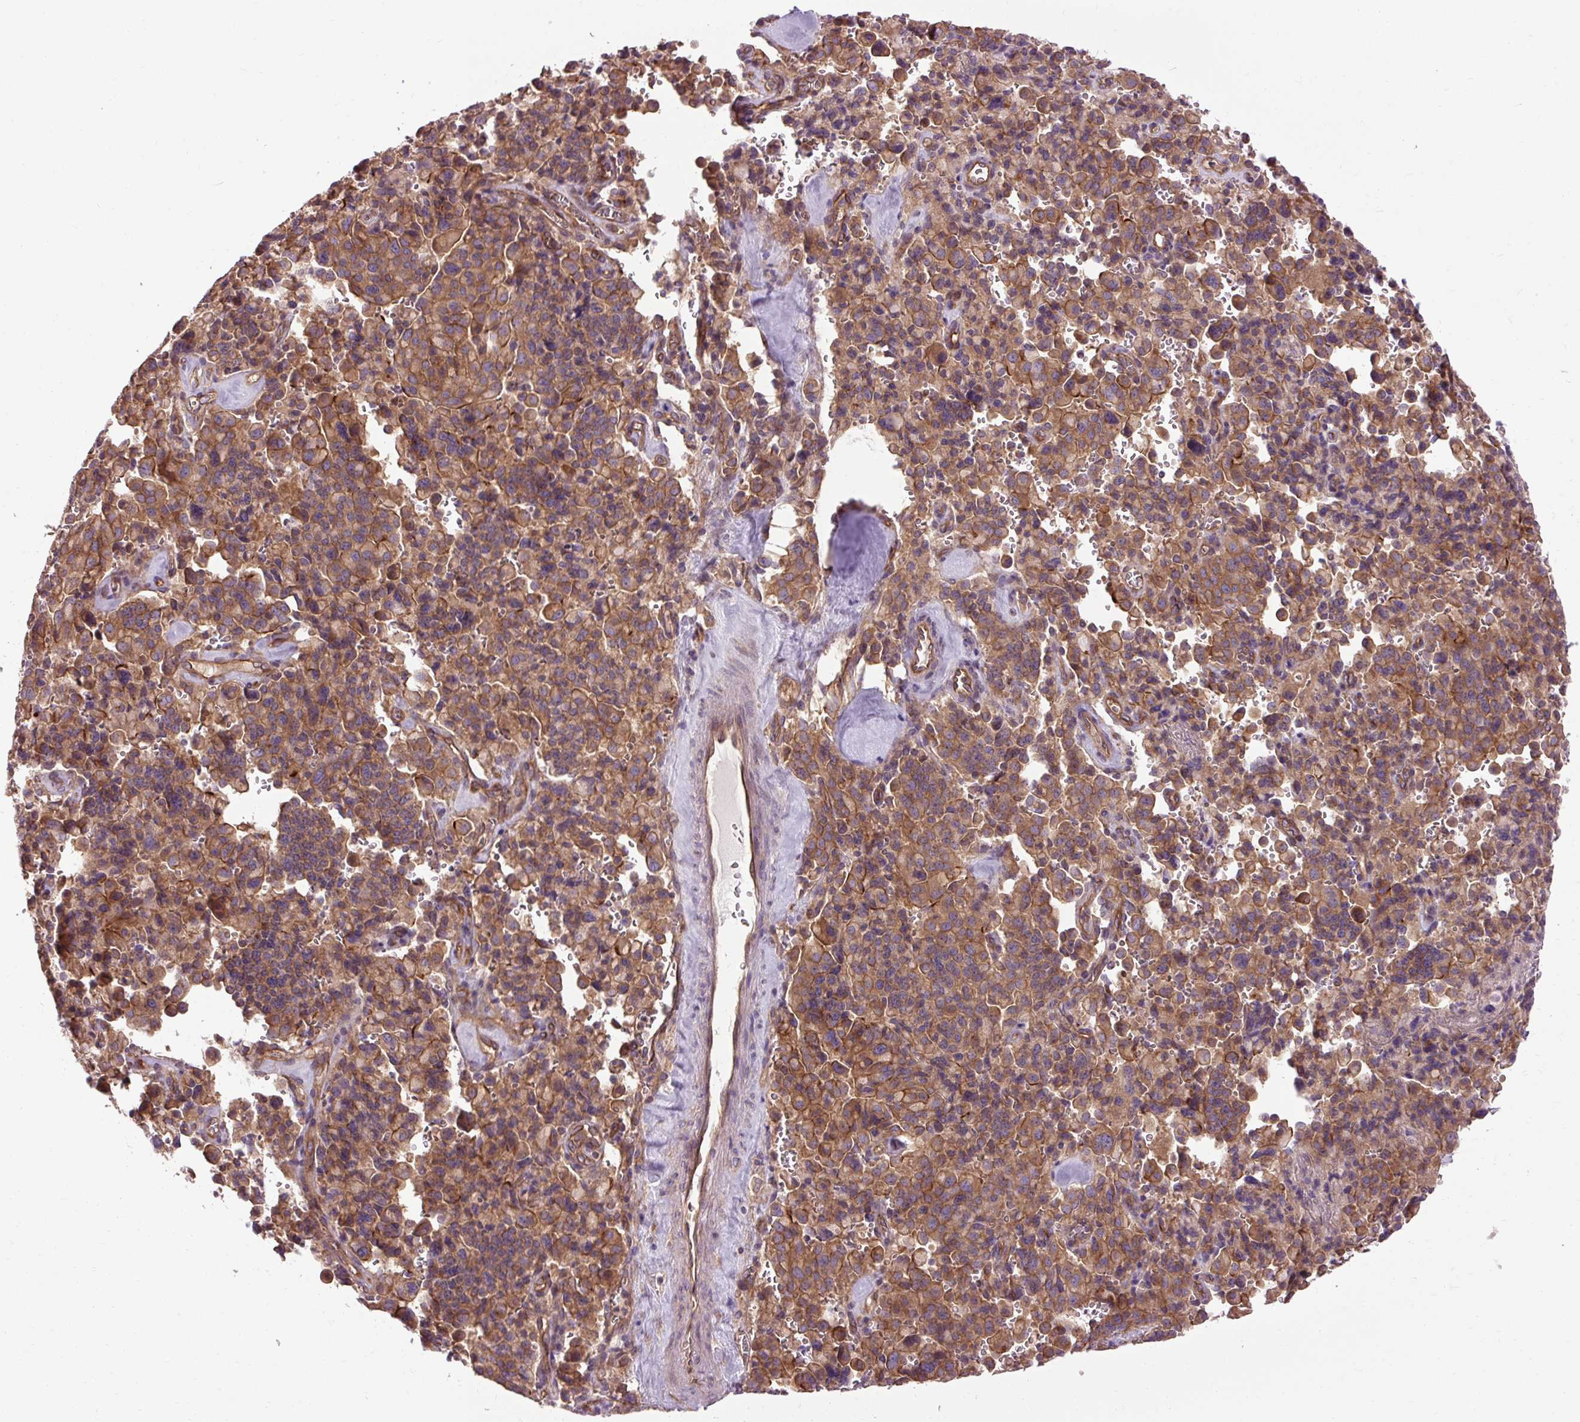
{"staining": {"intensity": "moderate", "quantity": ">75%", "location": "cytoplasmic/membranous"}, "tissue": "pancreatic cancer", "cell_type": "Tumor cells", "image_type": "cancer", "snomed": [{"axis": "morphology", "description": "Adenocarcinoma, NOS"}, {"axis": "topography", "description": "Pancreas"}], "caption": "An image of pancreatic cancer stained for a protein demonstrates moderate cytoplasmic/membranous brown staining in tumor cells. Using DAB (brown) and hematoxylin (blue) stains, captured at high magnification using brightfield microscopy.", "gene": "CCDC93", "patient": {"sex": "male", "age": 65}}